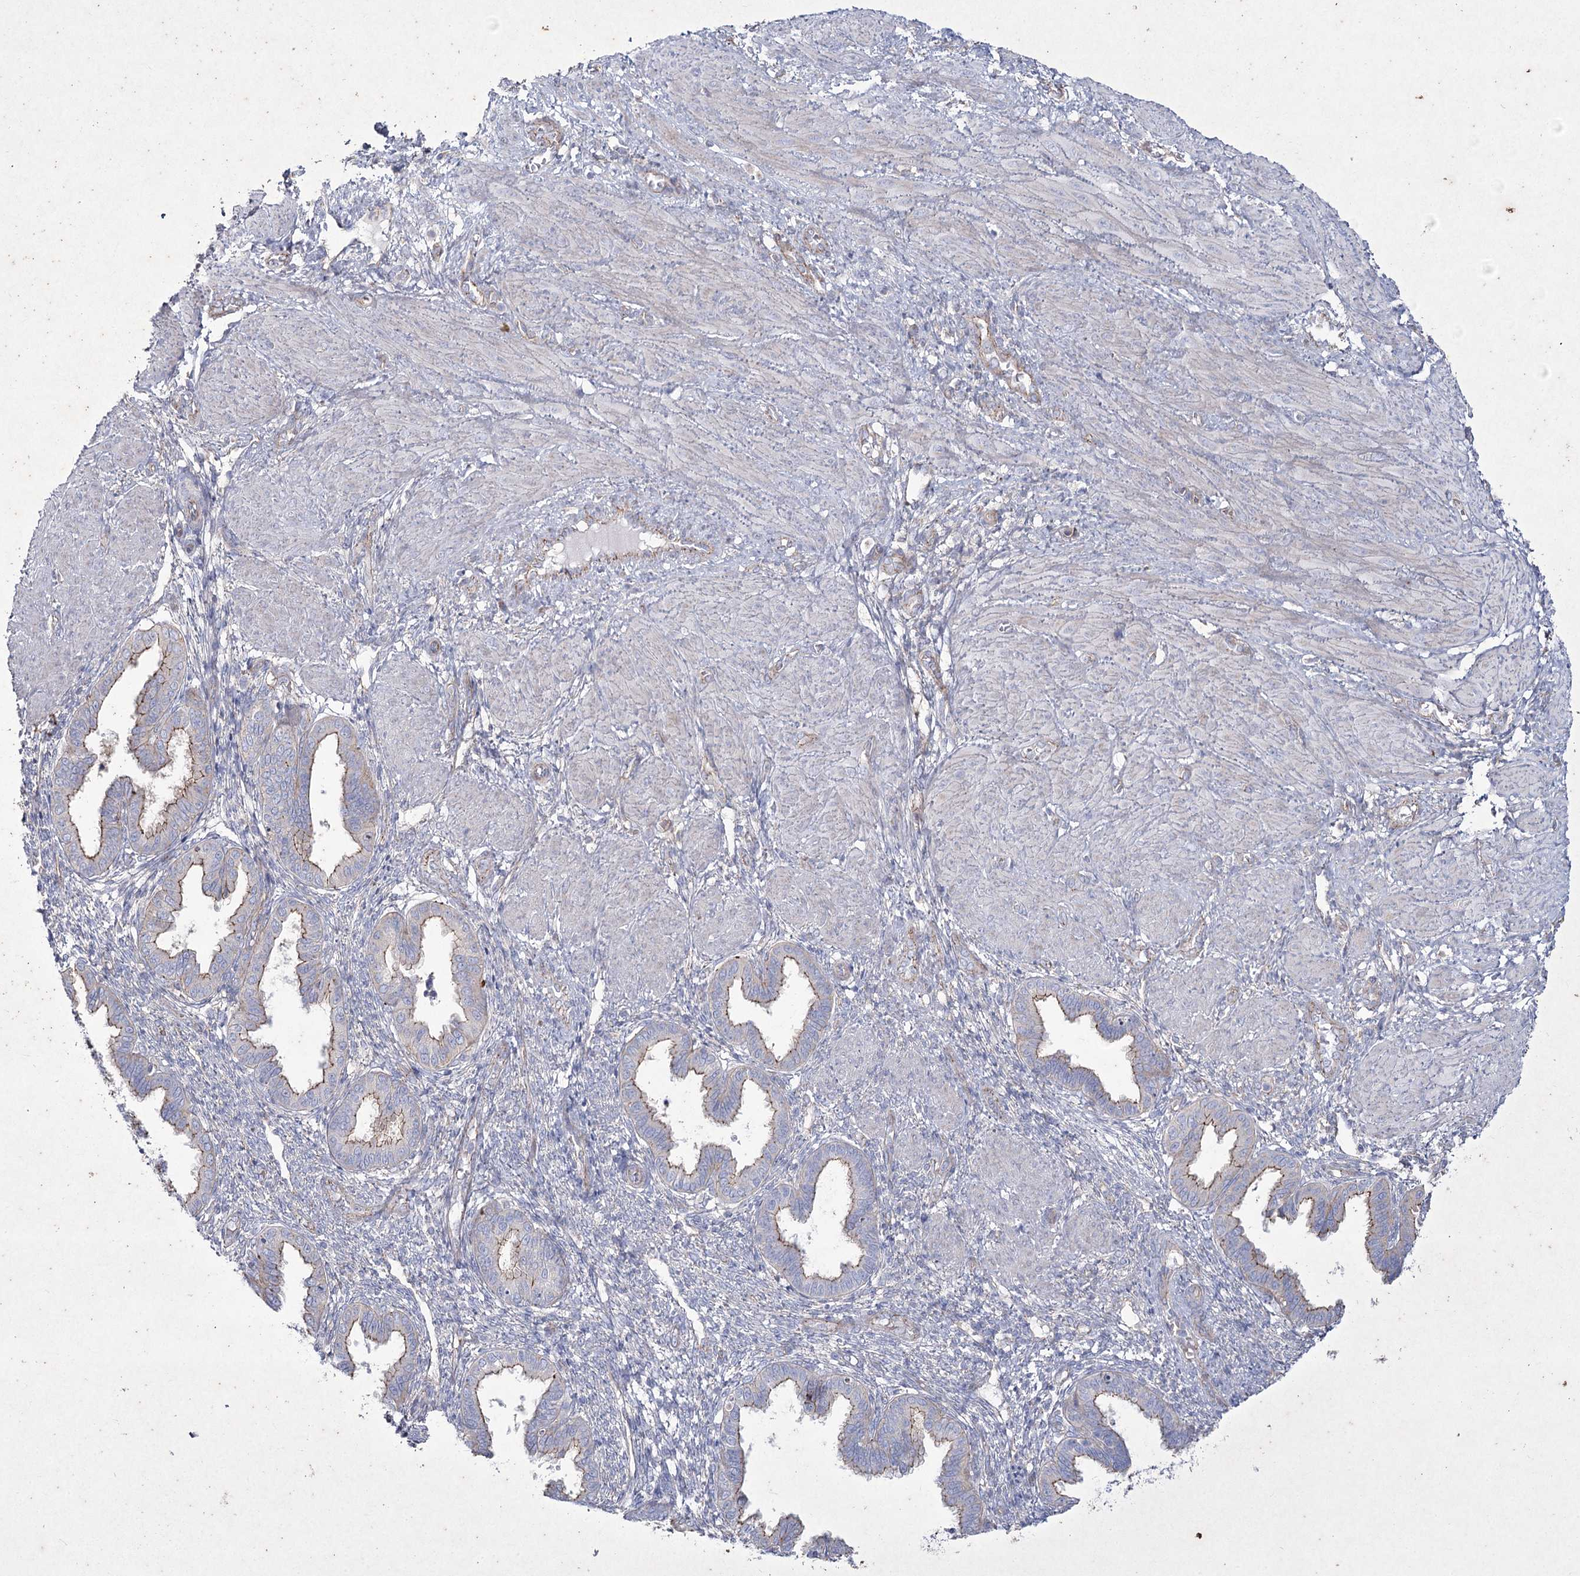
{"staining": {"intensity": "negative", "quantity": "none", "location": "none"}, "tissue": "endometrium", "cell_type": "Cells in endometrial stroma", "image_type": "normal", "snomed": [{"axis": "morphology", "description": "Normal tissue, NOS"}, {"axis": "topography", "description": "Endometrium"}], "caption": "Immunohistochemistry of benign endometrium exhibits no expression in cells in endometrial stroma.", "gene": "LDLRAD3", "patient": {"sex": "female", "age": 33}}